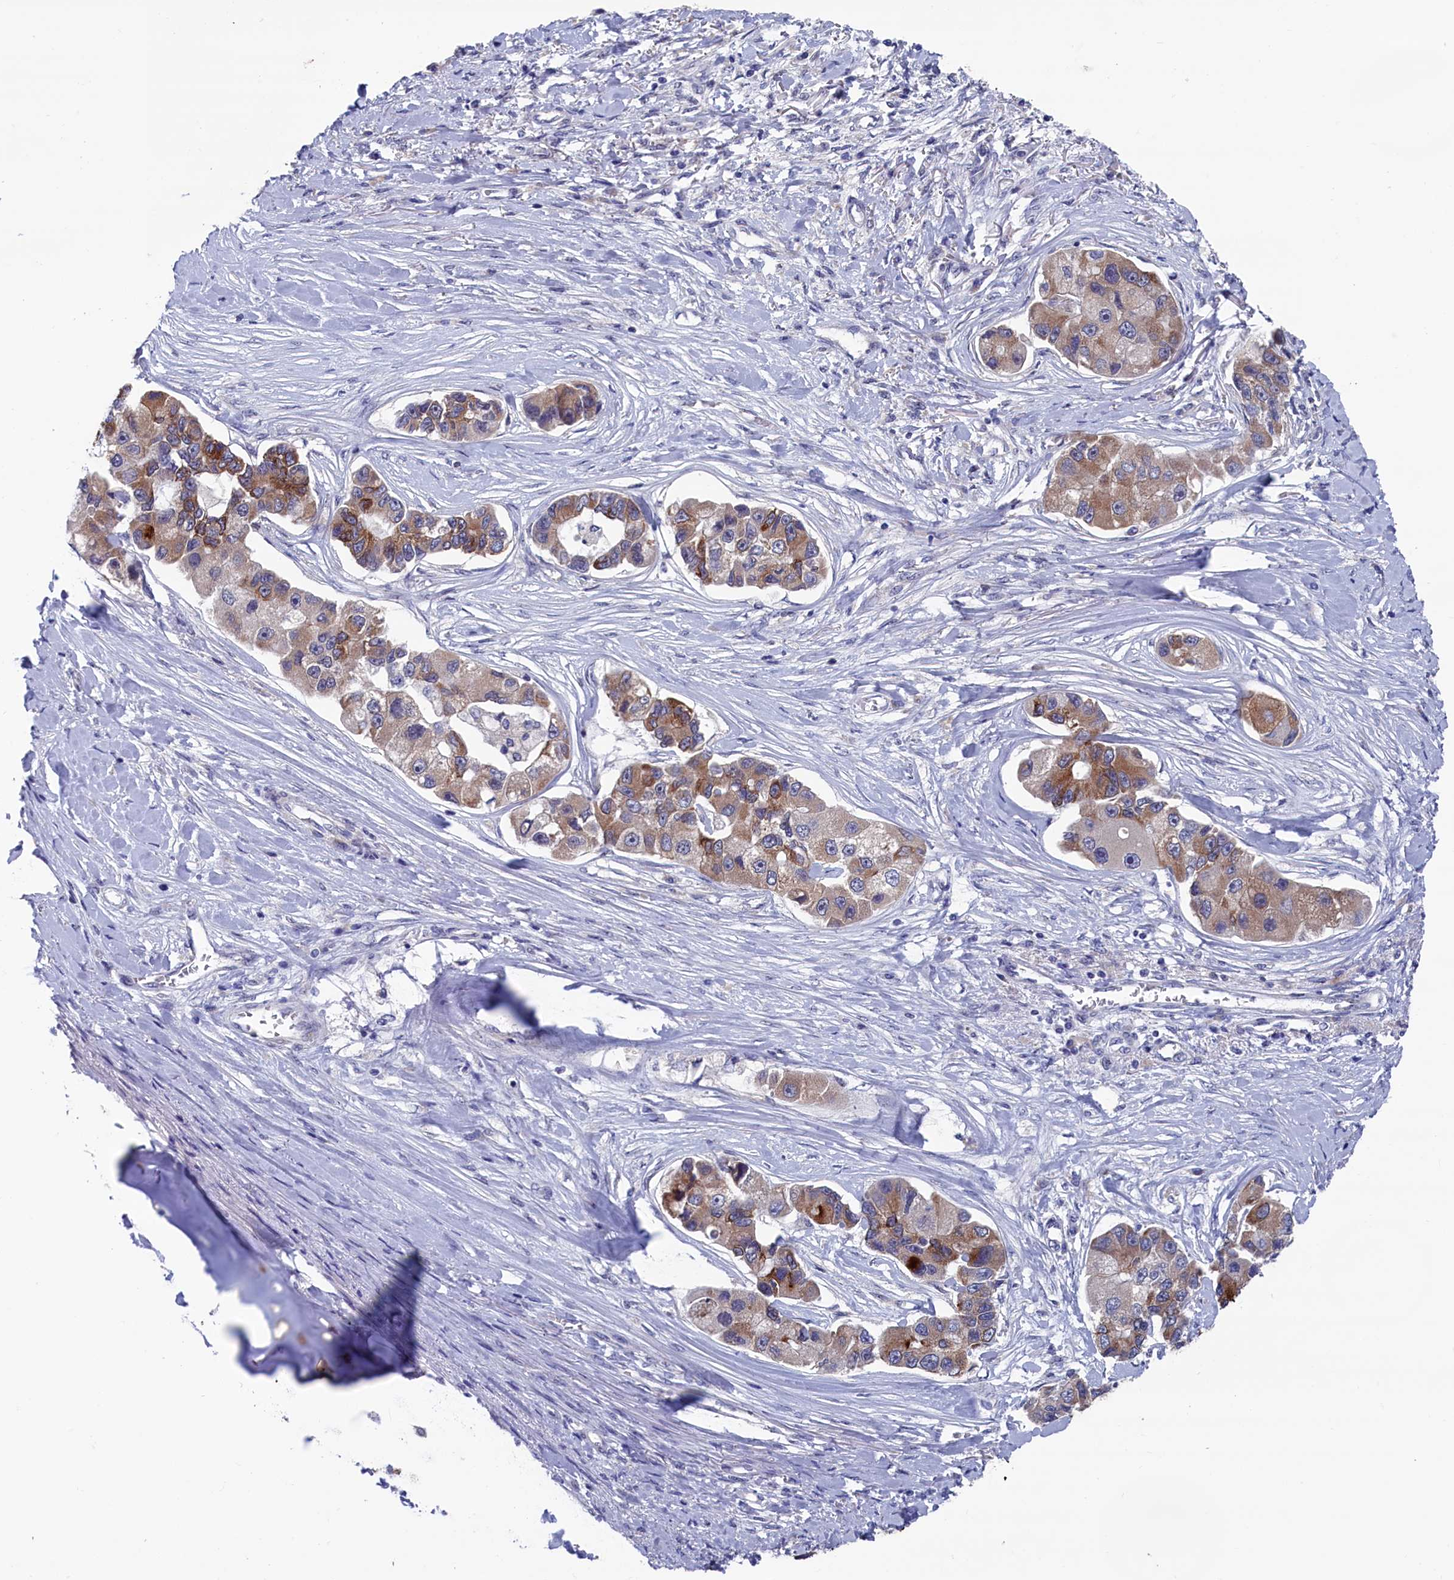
{"staining": {"intensity": "moderate", "quantity": ">75%", "location": "cytoplasmic/membranous"}, "tissue": "lung cancer", "cell_type": "Tumor cells", "image_type": "cancer", "snomed": [{"axis": "morphology", "description": "Adenocarcinoma, NOS"}, {"axis": "topography", "description": "Lung"}], "caption": "Tumor cells exhibit medium levels of moderate cytoplasmic/membranous expression in approximately >75% of cells in human lung adenocarcinoma.", "gene": "SPATA13", "patient": {"sex": "female", "age": 54}}